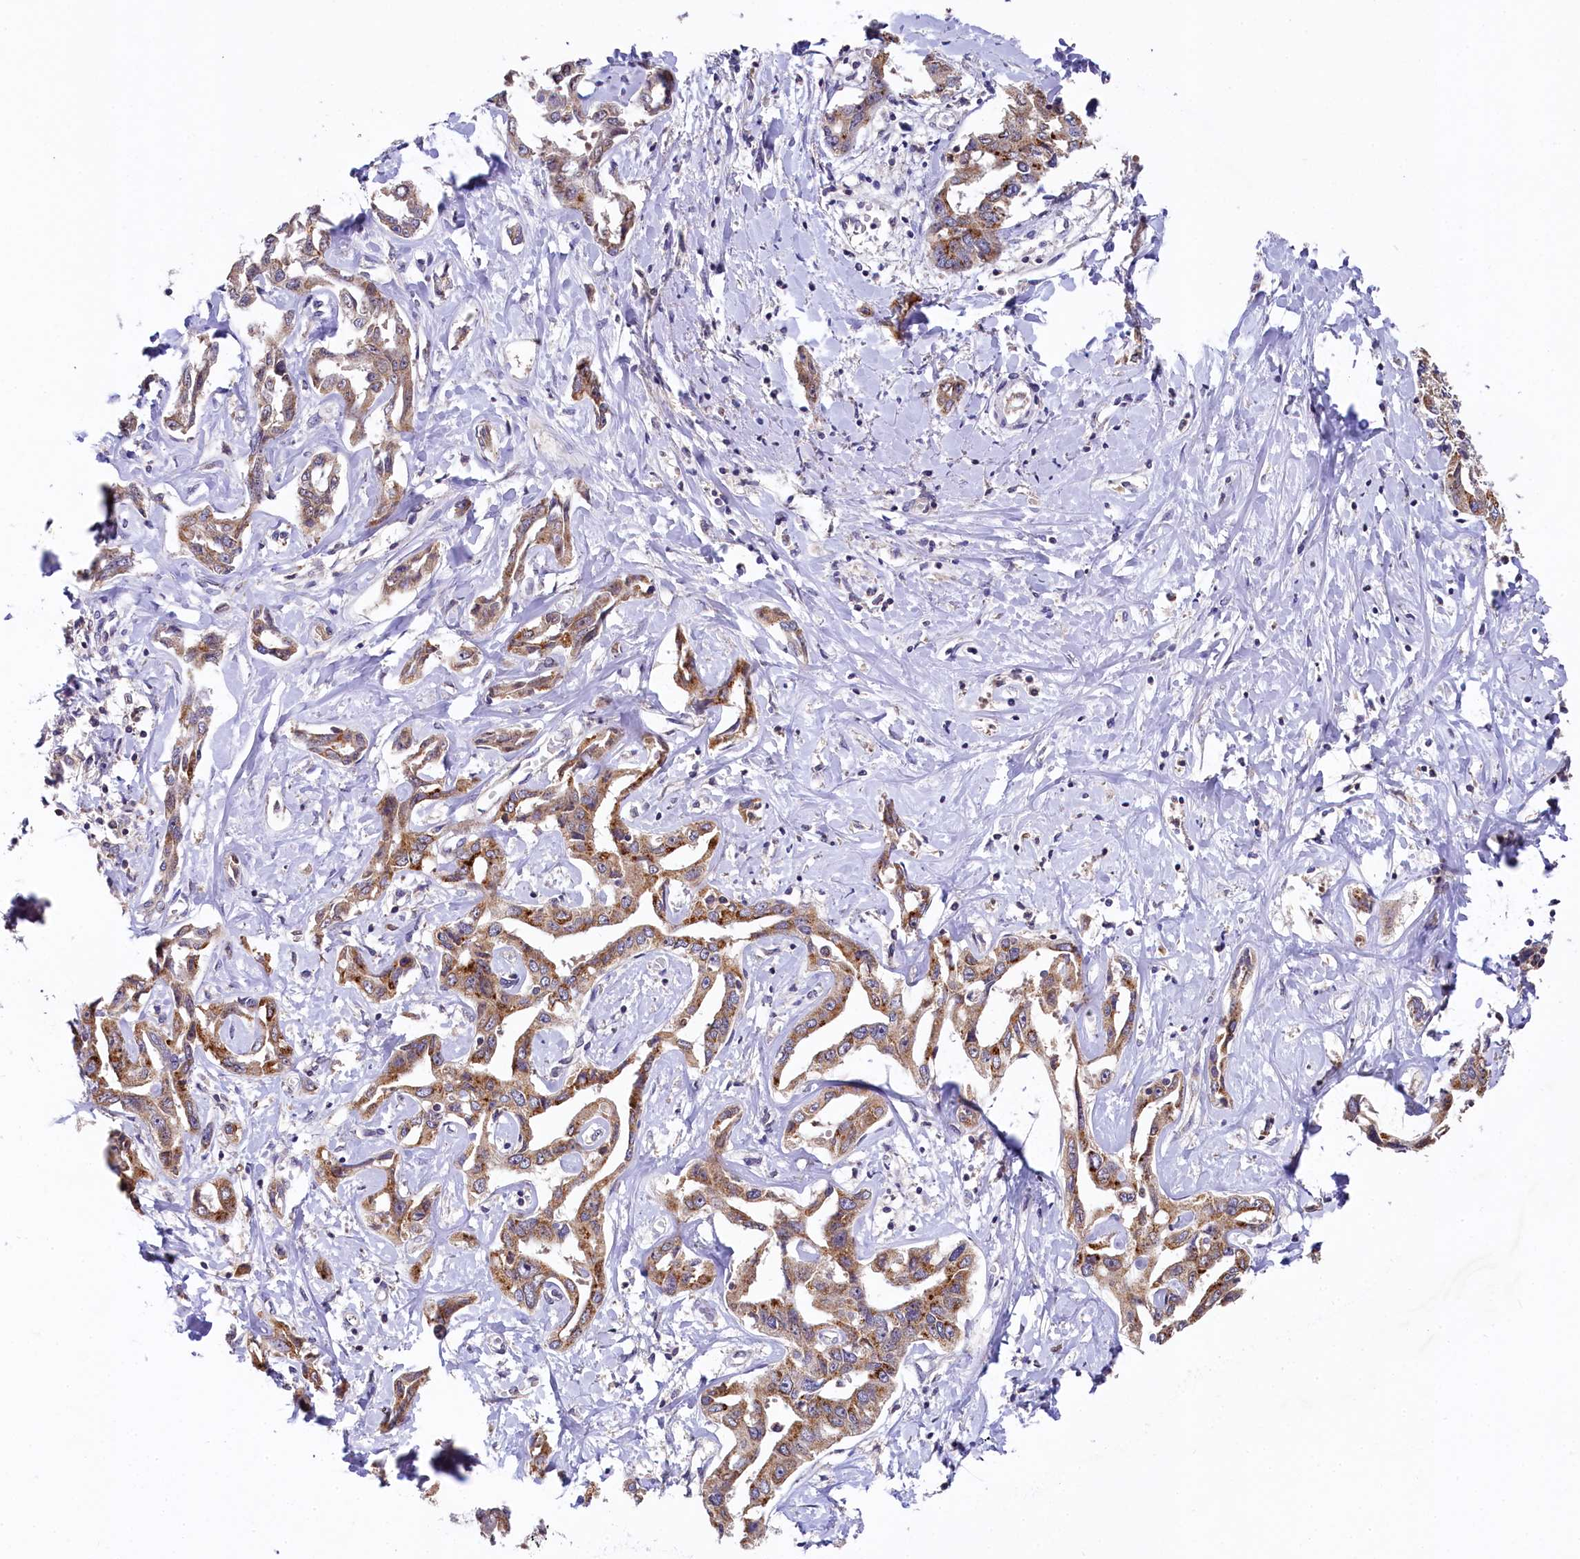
{"staining": {"intensity": "moderate", "quantity": ">75%", "location": "cytoplasmic/membranous"}, "tissue": "liver cancer", "cell_type": "Tumor cells", "image_type": "cancer", "snomed": [{"axis": "morphology", "description": "Cholangiocarcinoma"}, {"axis": "topography", "description": "Liver"}], "caption": "Moderate cytoplasmic/membranous expression for a protein is seen in about >75% of tumor cells of liver cancer using immunohistochemistry.", "gene": "SPINK9", "patient": {"sex": "male", "age": 59}}